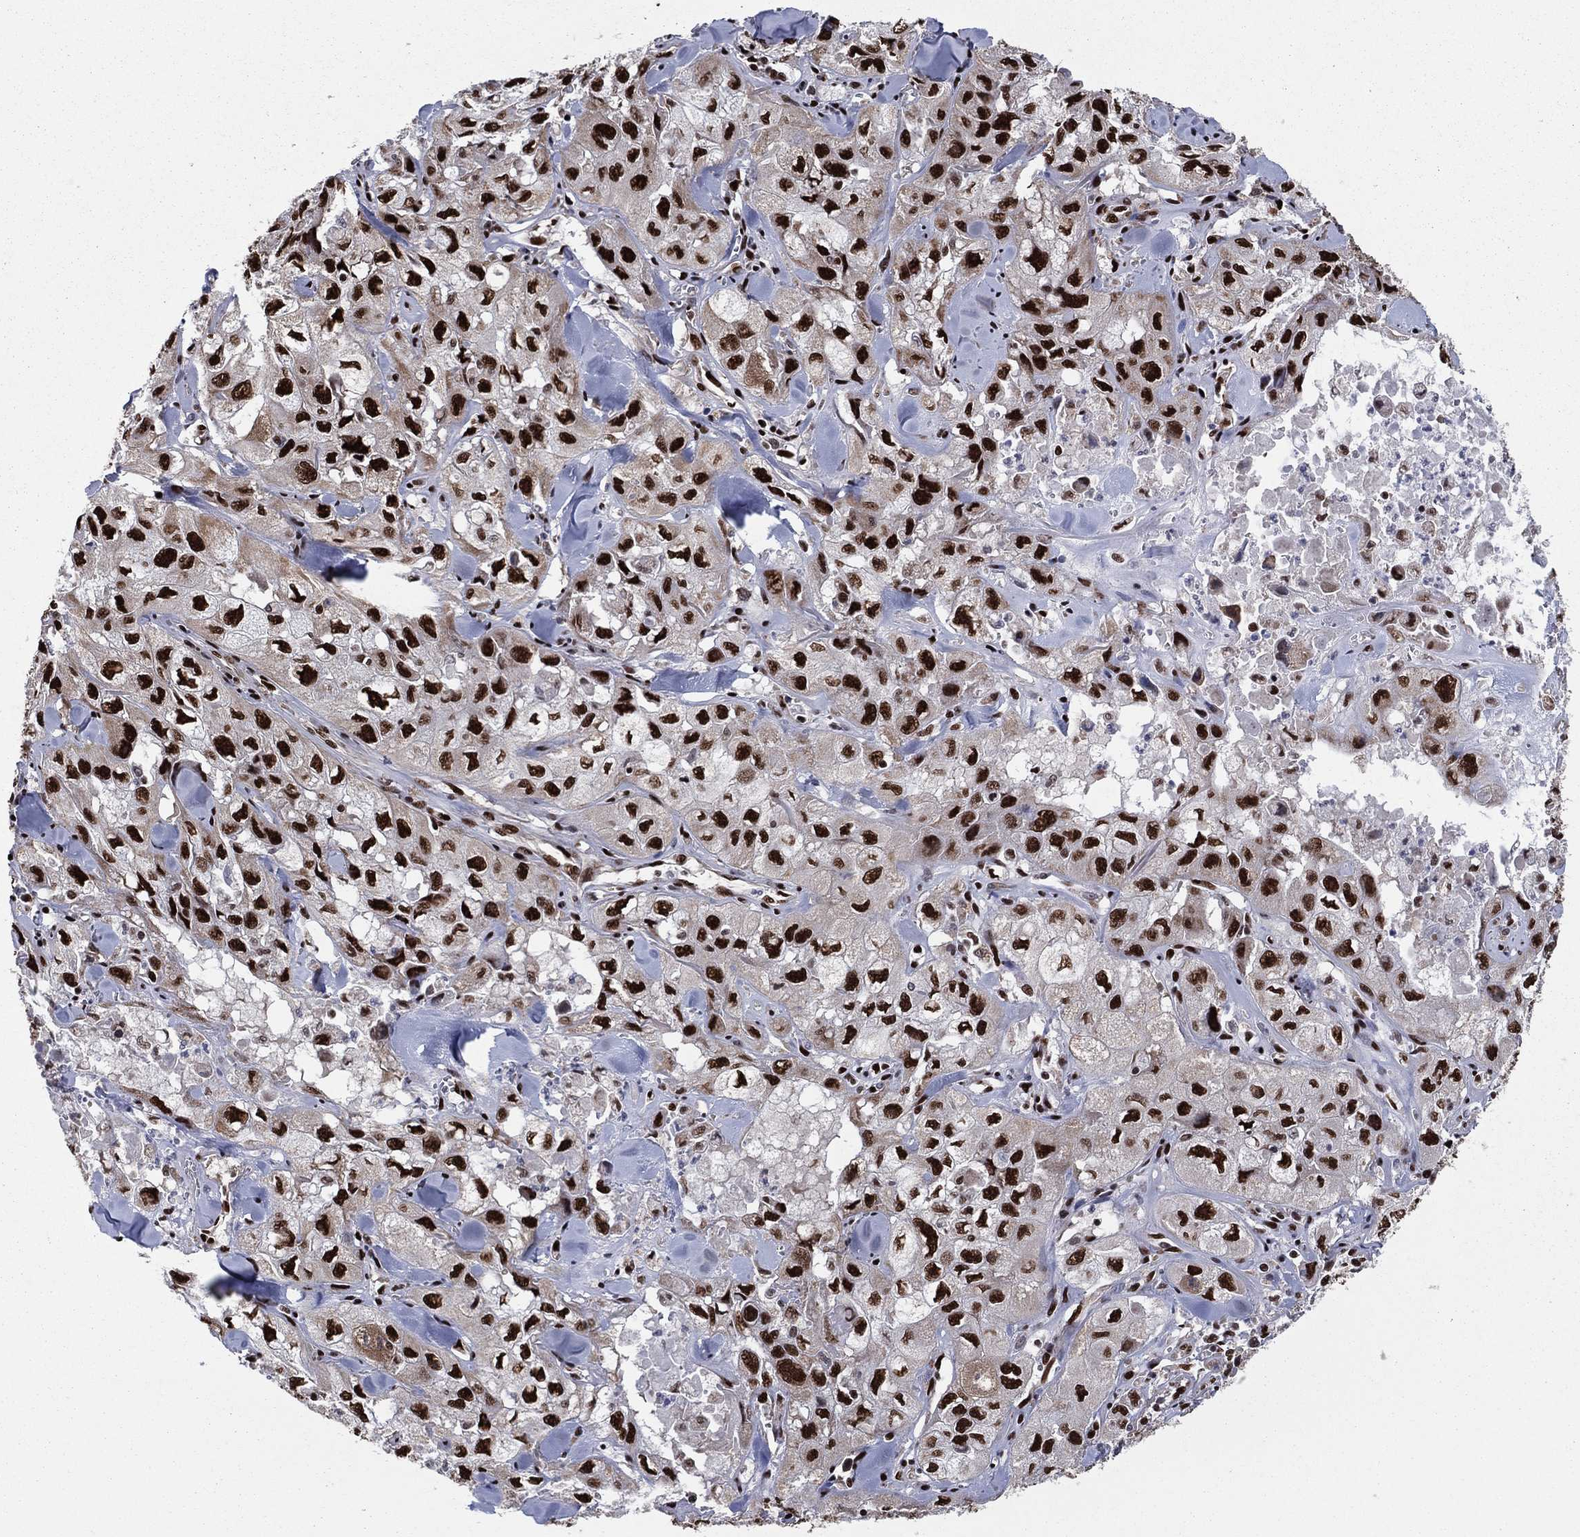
{"staining": {"intensity": "strong", "quantity": ">75%", "location": "nuclear"}, "tissue": "skin cancer", "cell_type": "Tumor cells", "image_type": "cancer", "snomed": [{"axis": "morphology", "description": "Squamous cell carcinoma, NOS"}, {"axis": "topography", "description": "Skin"}, {"axis": "topography", "description": "Subcutis"}], "caption": "A high amount of strong nuclear staining is identified in about >75% of tumor cells in squamous cell carcinoma (skin) tissue. (DAB (3,3'-diaminobenzidine) IHC with brightfield microscopy, high magnification).", "gene": "TP53BP1", "patient": {"sex": "male", "age": 73}}